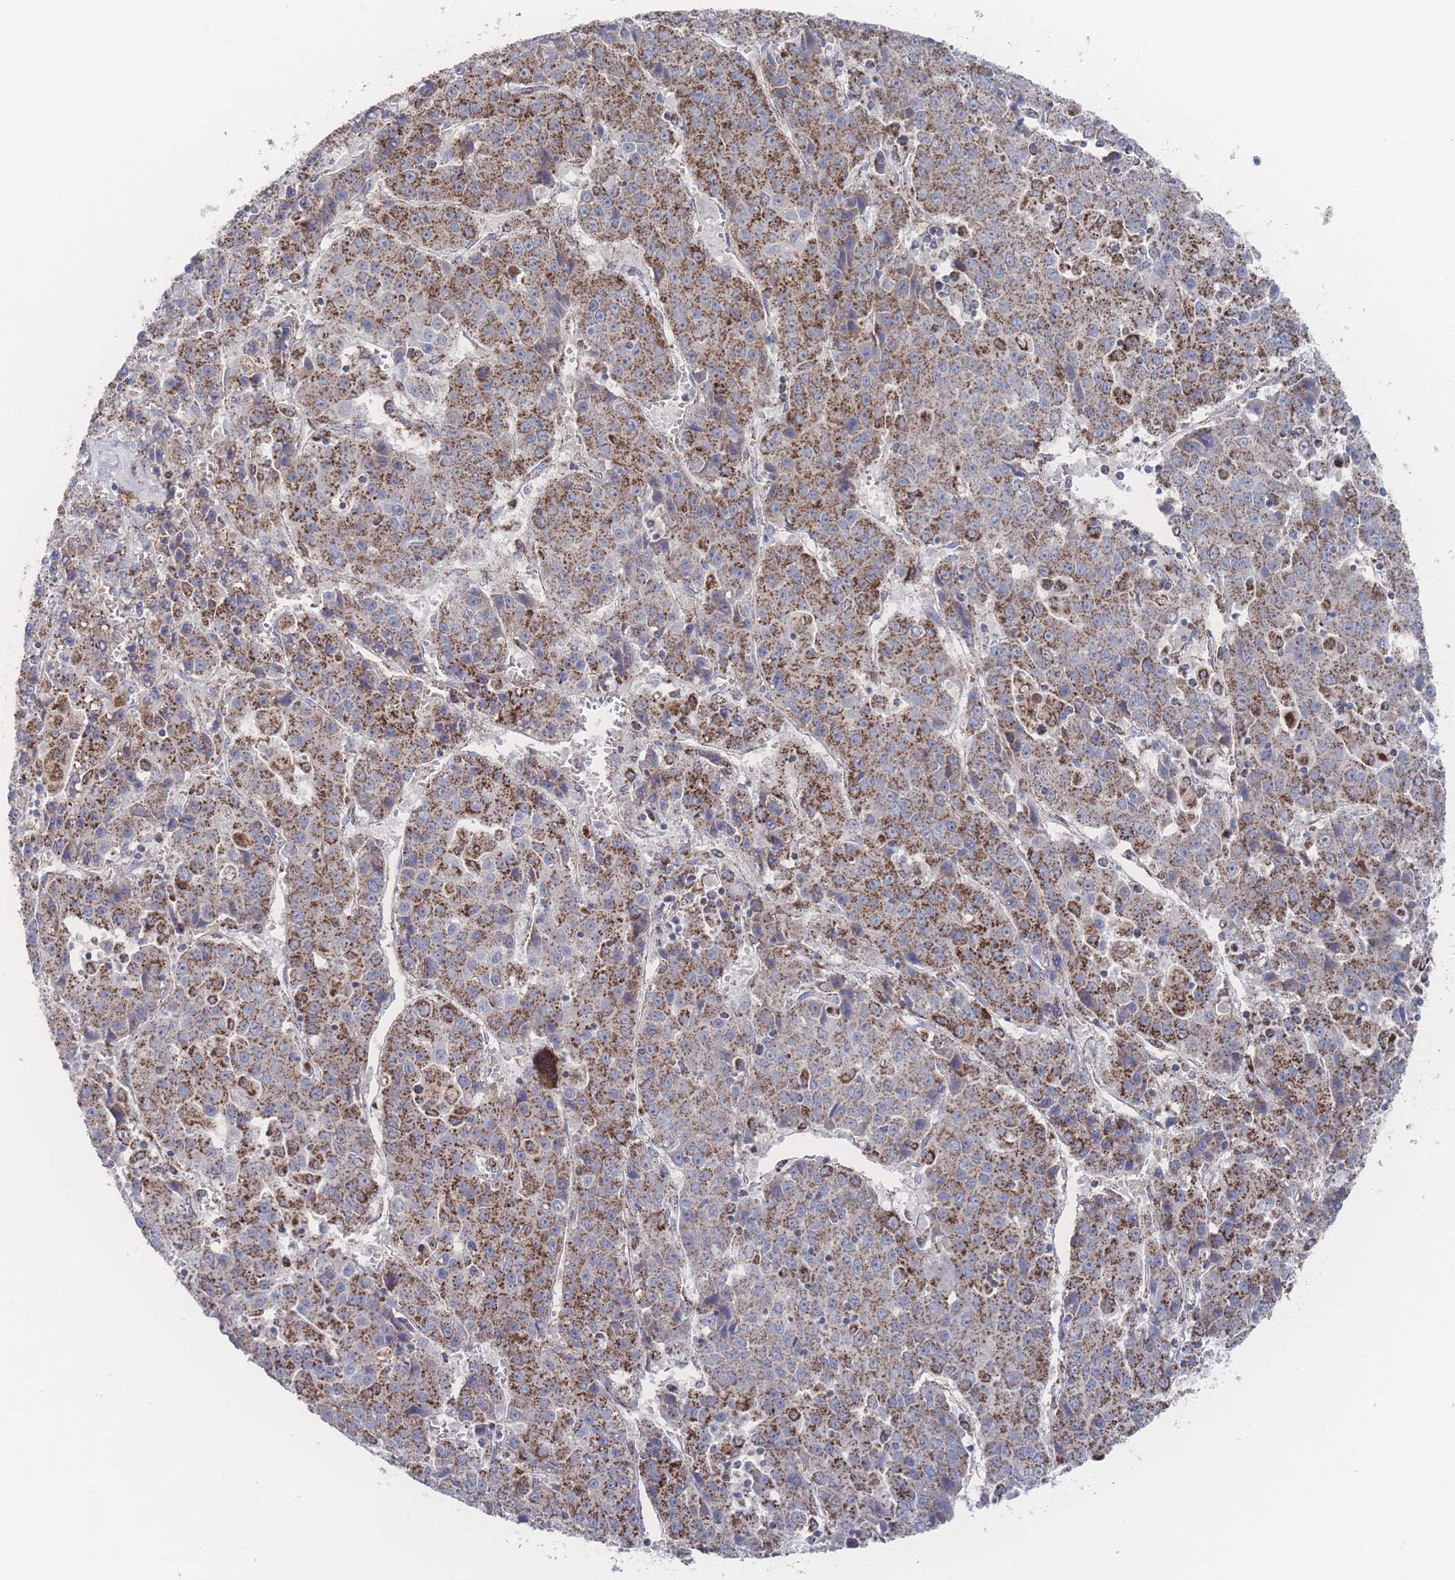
{"staining": {"intensity": "strong", "quantity": ">75%", "location": "cytoplasmic/membranous"}, "tissue": "liver cancer", "cell_type": "Tumor cells", "image_type": "cancer", "snomed": [{"axis": "morphology", "description": "Carcinoma, Hepatocellular, NOS"}, {"axis": "topography", "description": "Liver"}], "caption": "Immunohistochemistry (DAB) staining of human liver hepatocellular carcinoma exhibits strong cytoplasmic/membranous protein expression in about >75% of tumor cells.", "gene": "PEX14", "patient": {"sex": "female", "age": 53}}